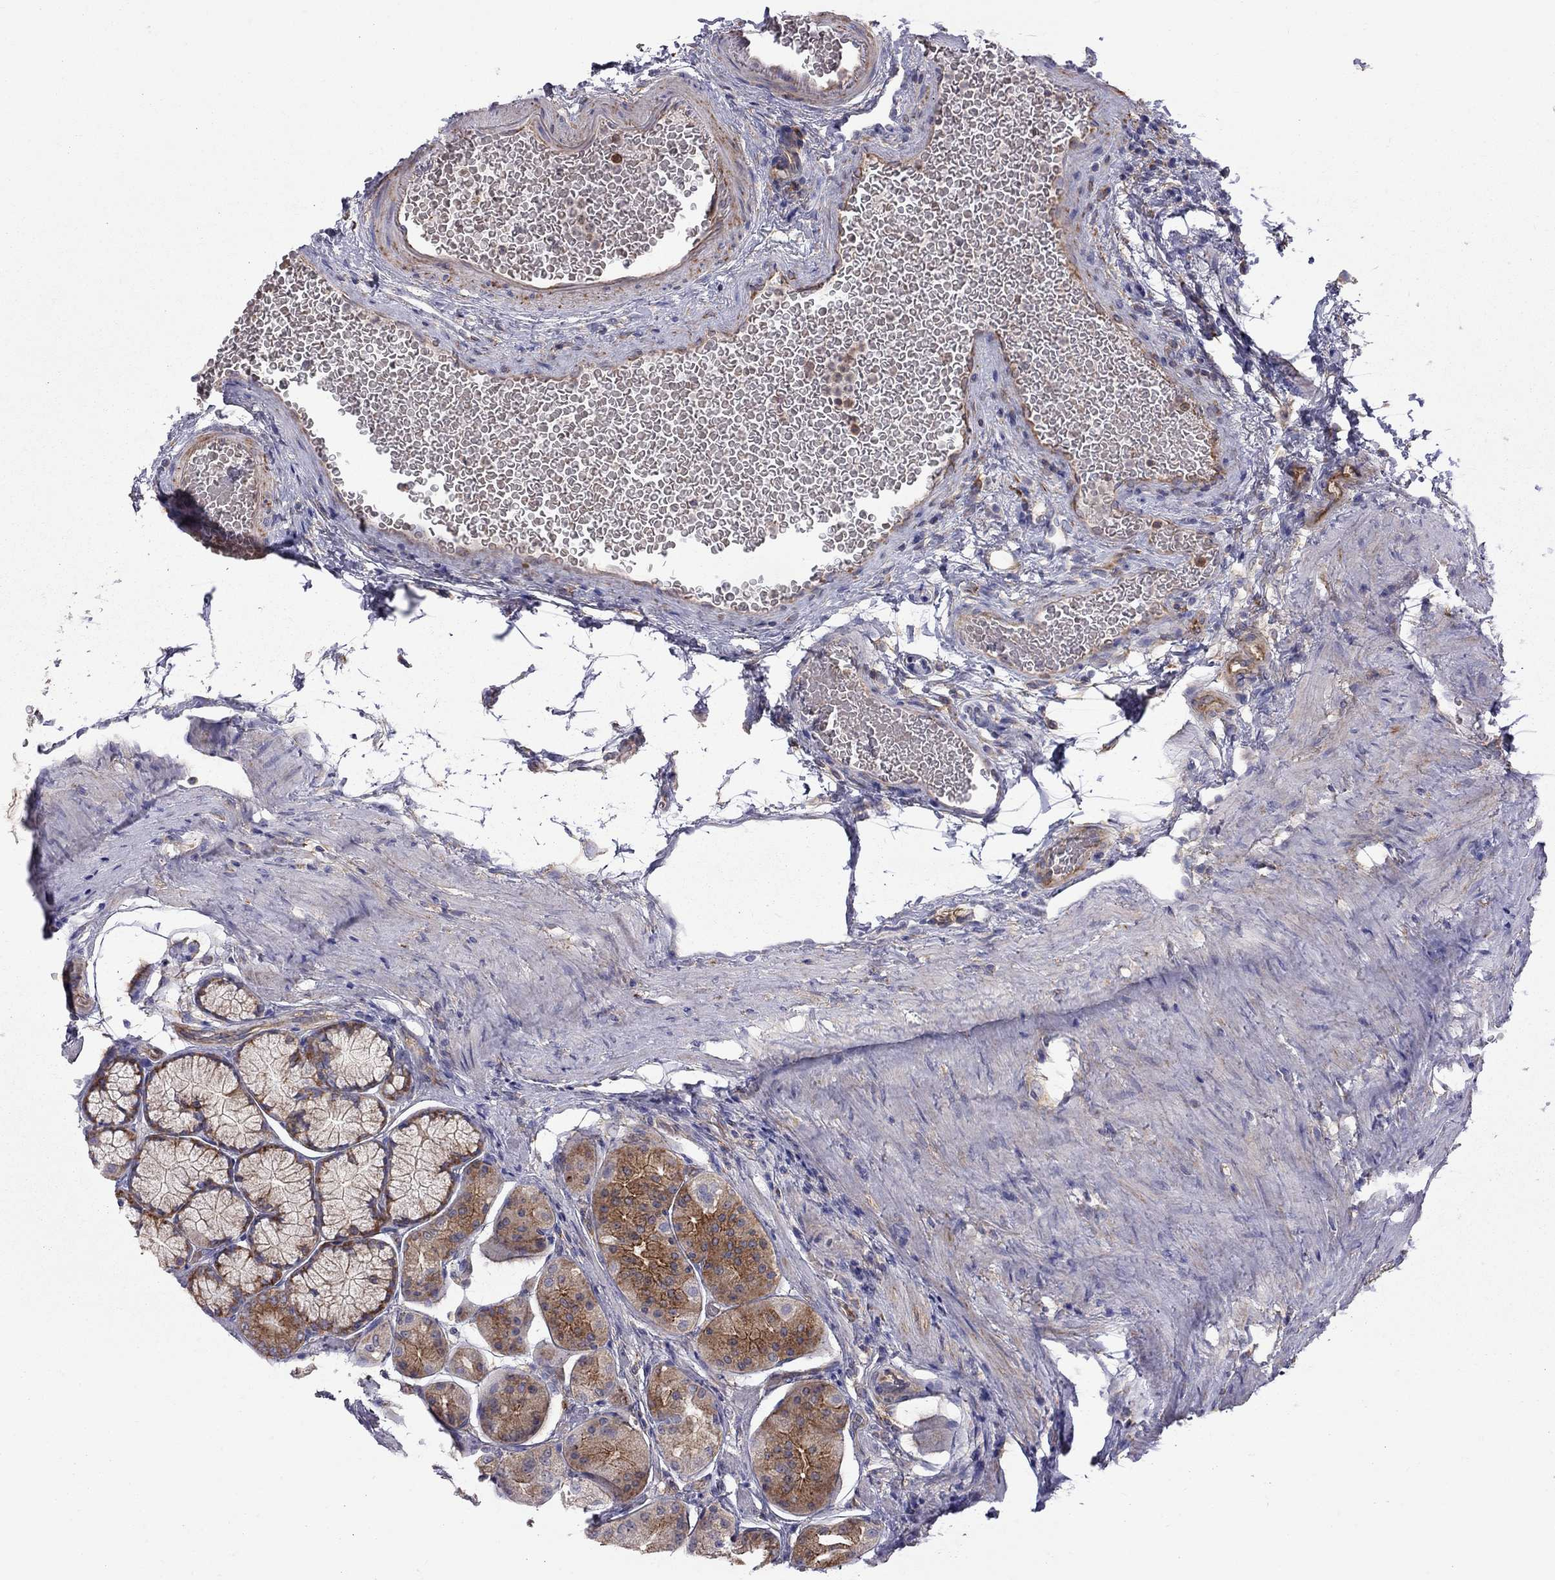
{"staining": {"intensity": "moderate", "quantity": "25%-75%", "location": "cytoplasmic/membranous"}, "tissue": "stomach", "cell_type": "Glandular cells", "image_type": "normal", "snomed": [{"axis": "morphology", "description": "Normal tissue, NOS"}, {"axis": "morphology", "description": "Adenocarcinoma, NOS"}, {"axis": "morphology", "description": "Adenocarcinoma, High grade"}, {"axis": "topography", "description": "Stomach, upper"}, {"axis": "topography", "description": "Stomach"}], "caption": "The micrograph displays a brown stain indicating the presence of a protein in the cytoplasmic/membranous of glandular cells in stomach. The staining is performed using DAB brown chromogen to label protein expression. The nuclei are counter-stained blue using hematoxylin.", "gene": "EIF4E3", "patient": {"sex": "female", "age": 65}}